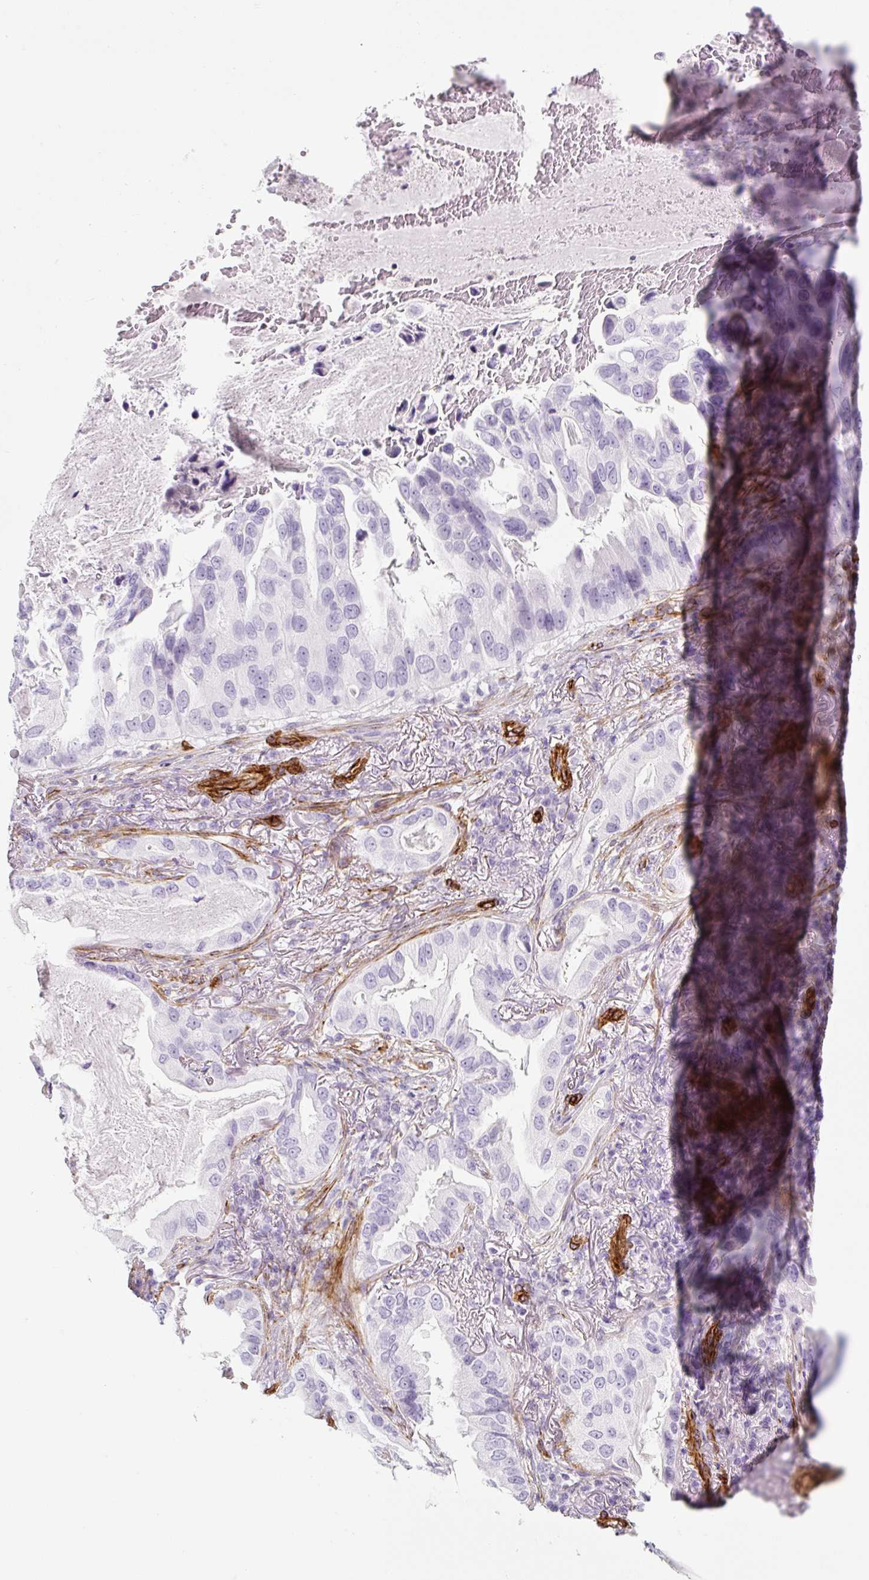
{"staining": {"intensity": "negative", "quantity": "none", "location": "none"}, "tissue": "lung cancer", "cell_type": "Tumor cells", "image_type": "cancer", "snomed": [{"axis": "morphology", "description": "Adenocarcinoma, NOS"}, {"axis": "topography", "description": "Lung"}], "caption": "High power microscopy image of an immunohistochemistry micrograph of adenocarcinoma (lung), revealing no significant staining in tumor cells. The staining is performed using DAB (3,3'-diaminobenzidine) brown chromogen with nuclei counter-stained in using hematoxylin.", "gene": "CAVIN3", "patient": {"sex": "female", "age": 69}}